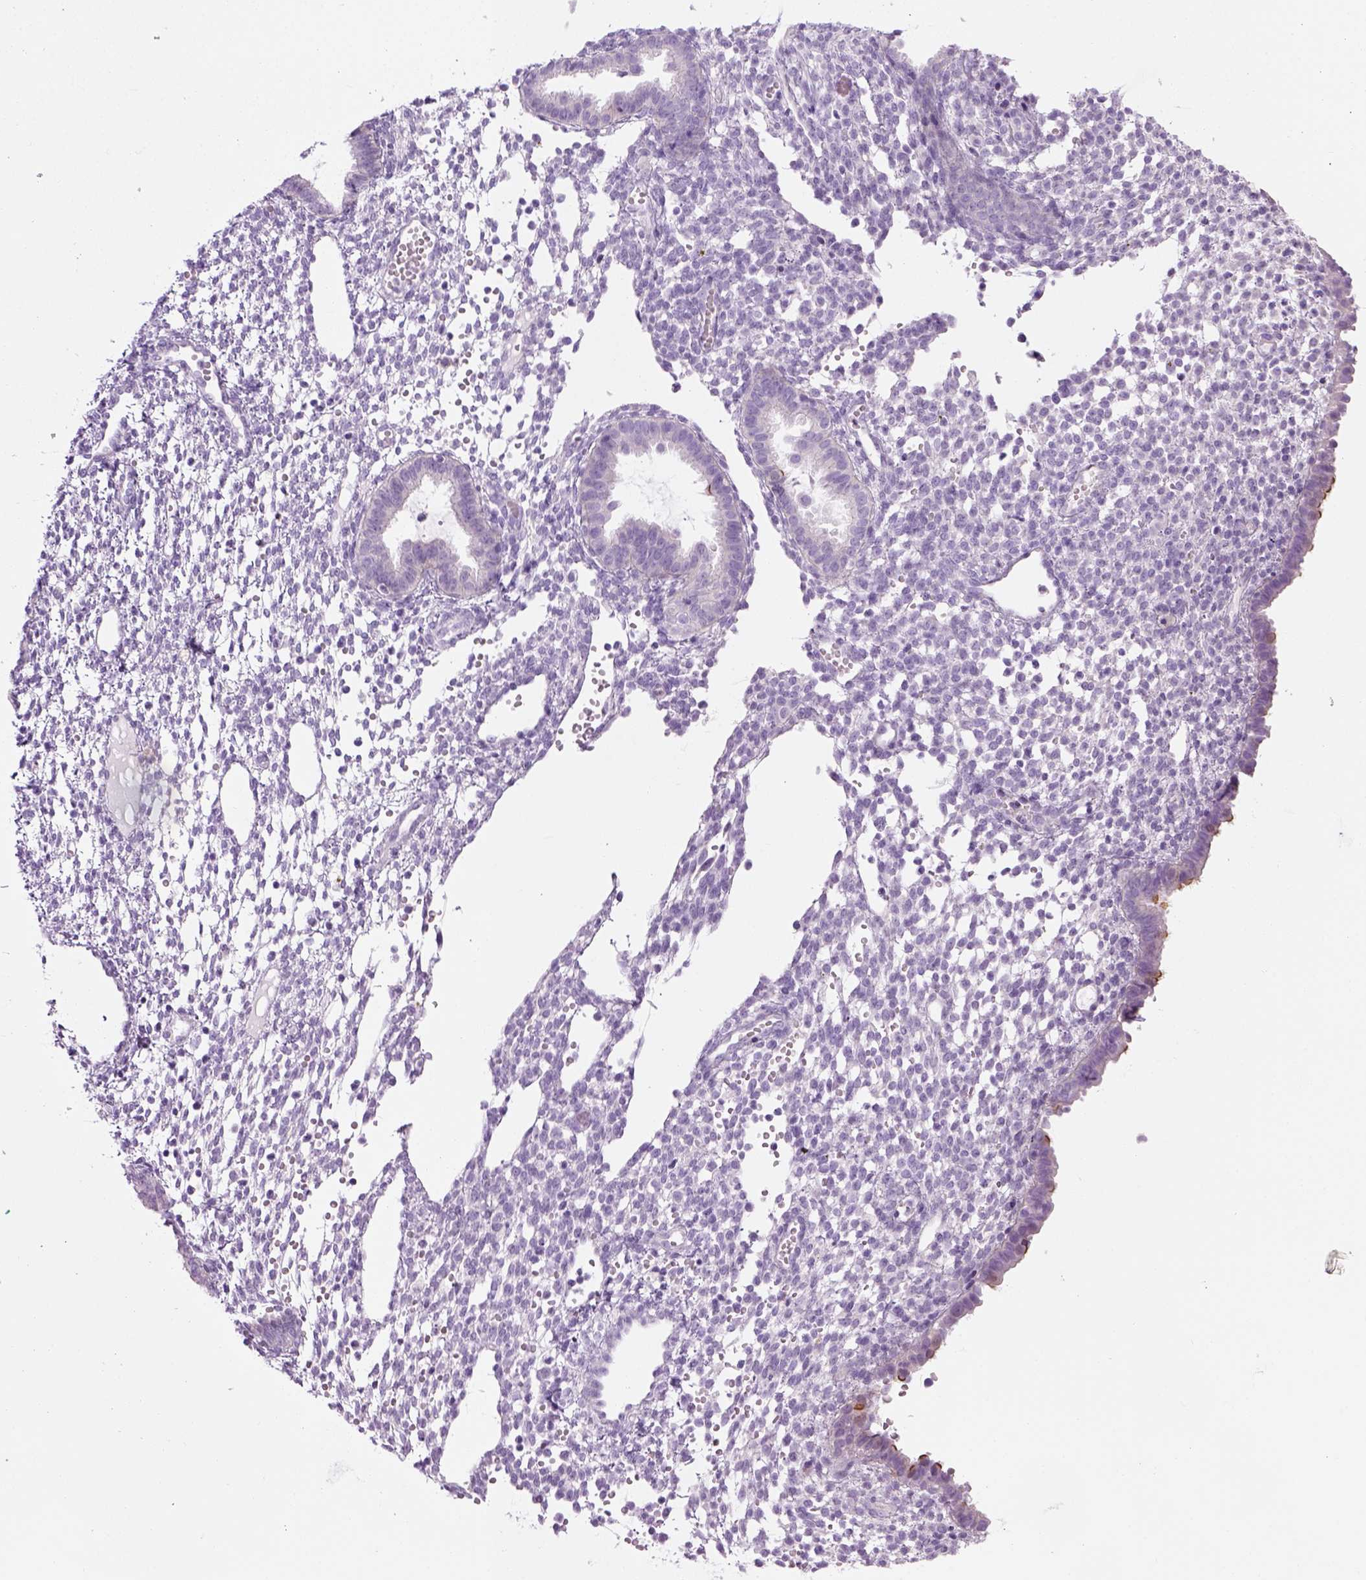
{"staining": {"intensity": "negative", "quantity": "none", "location": "none"}, "tissue": "endometrium", "cell_type": "Cells in endometrial stroma", "image_type": "normal", "snomed": [{"axis": "morphology", "description": "Normal tissue, NOS"}, {"axis": "topography", "description": "Endometrium"}], "caption": "DAB immunohistochemical staining of normal endometrium displays no significant staining in cells in endometrial stroma.", "gene": "CIBAR2", "patient": {"sex": "female", "age": 36}}